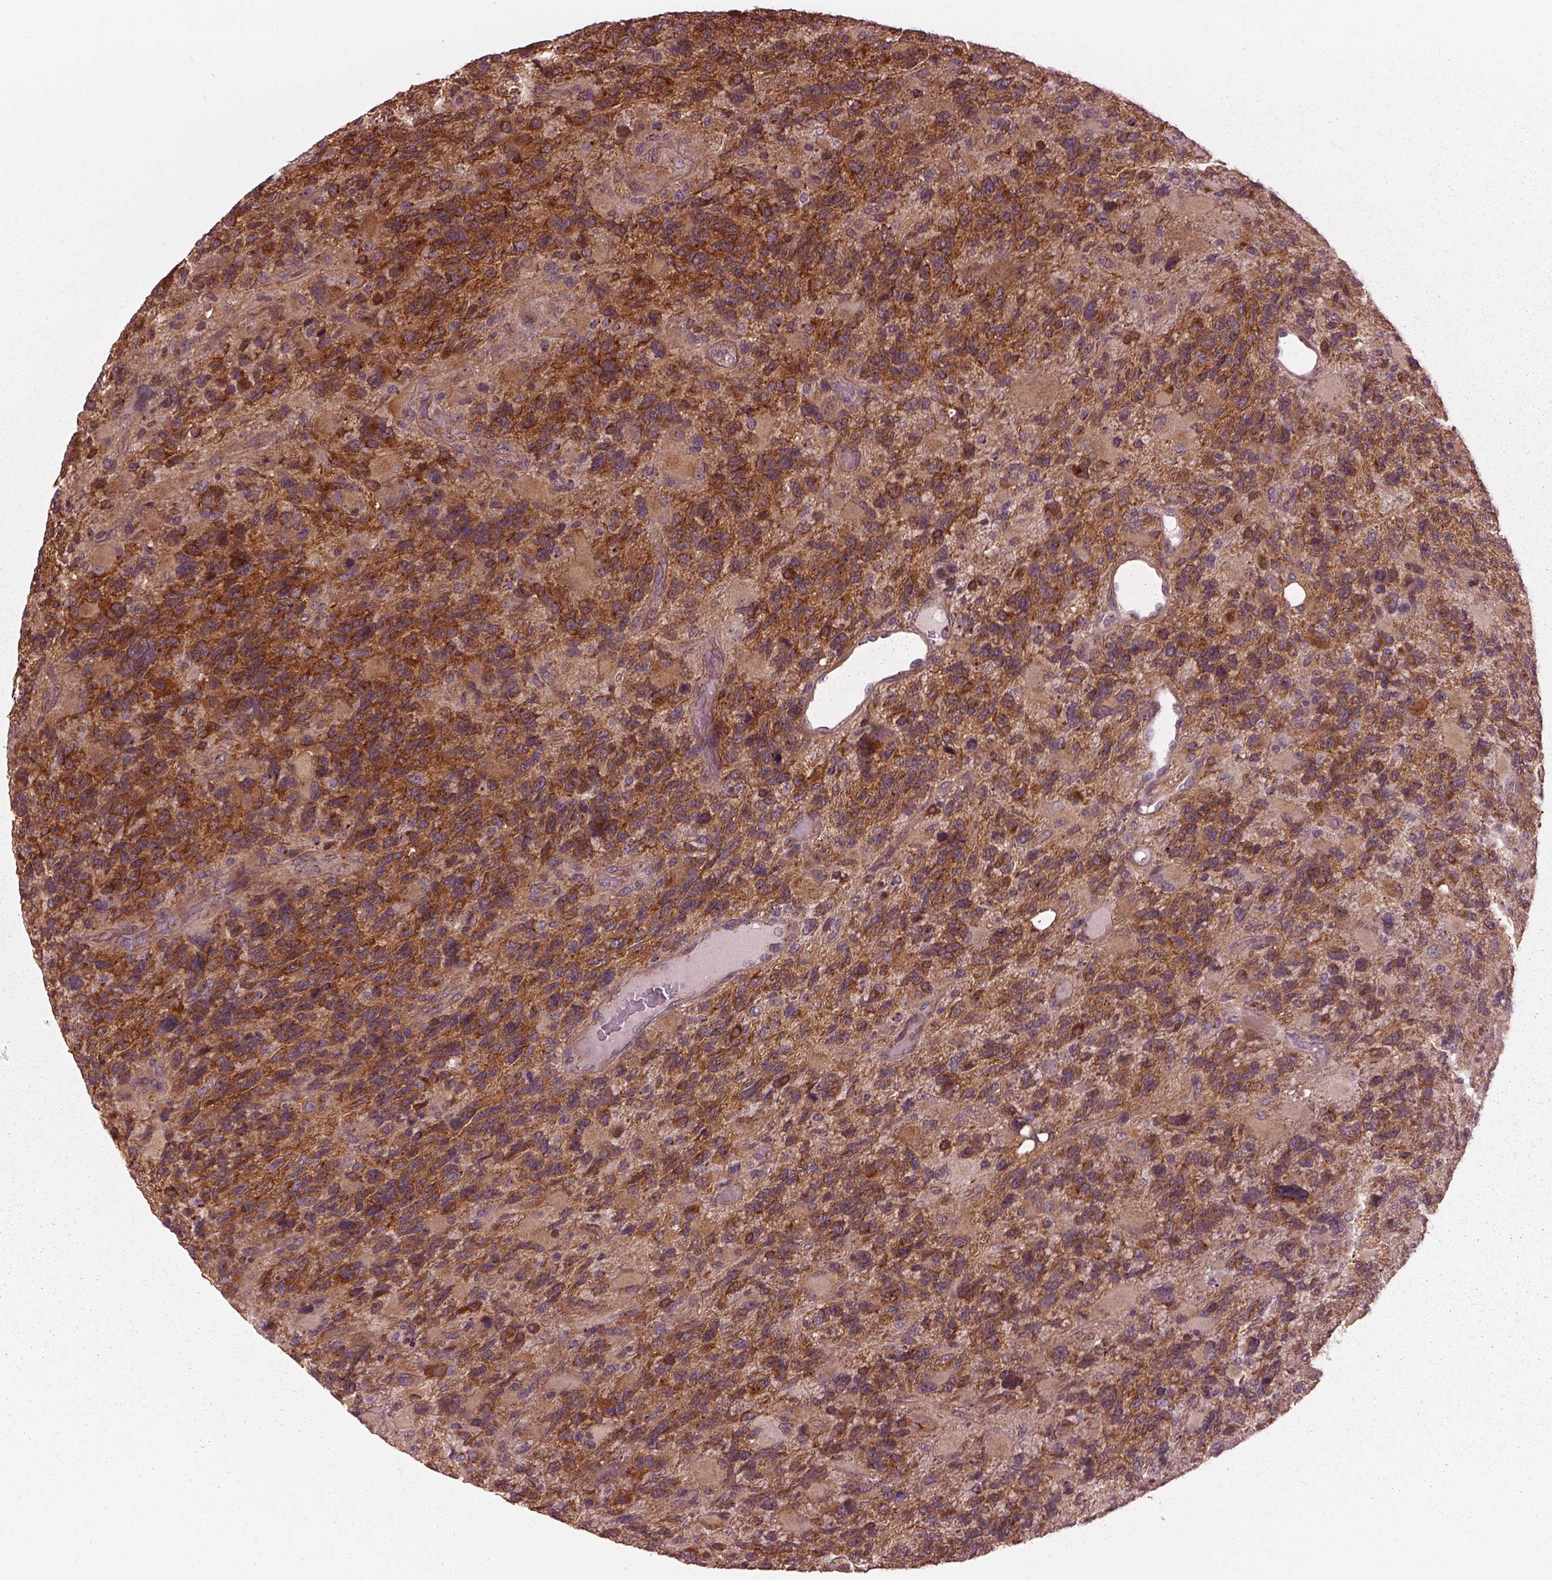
{"staining": {"intensity": "strong", "quantity": ">75%", "location": "cytoplasmic/membranous"}, "tissue": "glioma", "cell_type": "Tumor cells", "image_type": "cancer", "snomed": [{"axis": "morphology", "description": "Glioma, malignant, High grade"}, {"axis": "topography", "description": "Brain"}], "caption": "Immunohistochemistry (IHC) of human glioma demonstrates high levels of strong cytoplasmic/membranous expression in approximately >75% of tumor cells.", "gene": "RUFY3", "patient": {"sex": "female", "age": 71}}